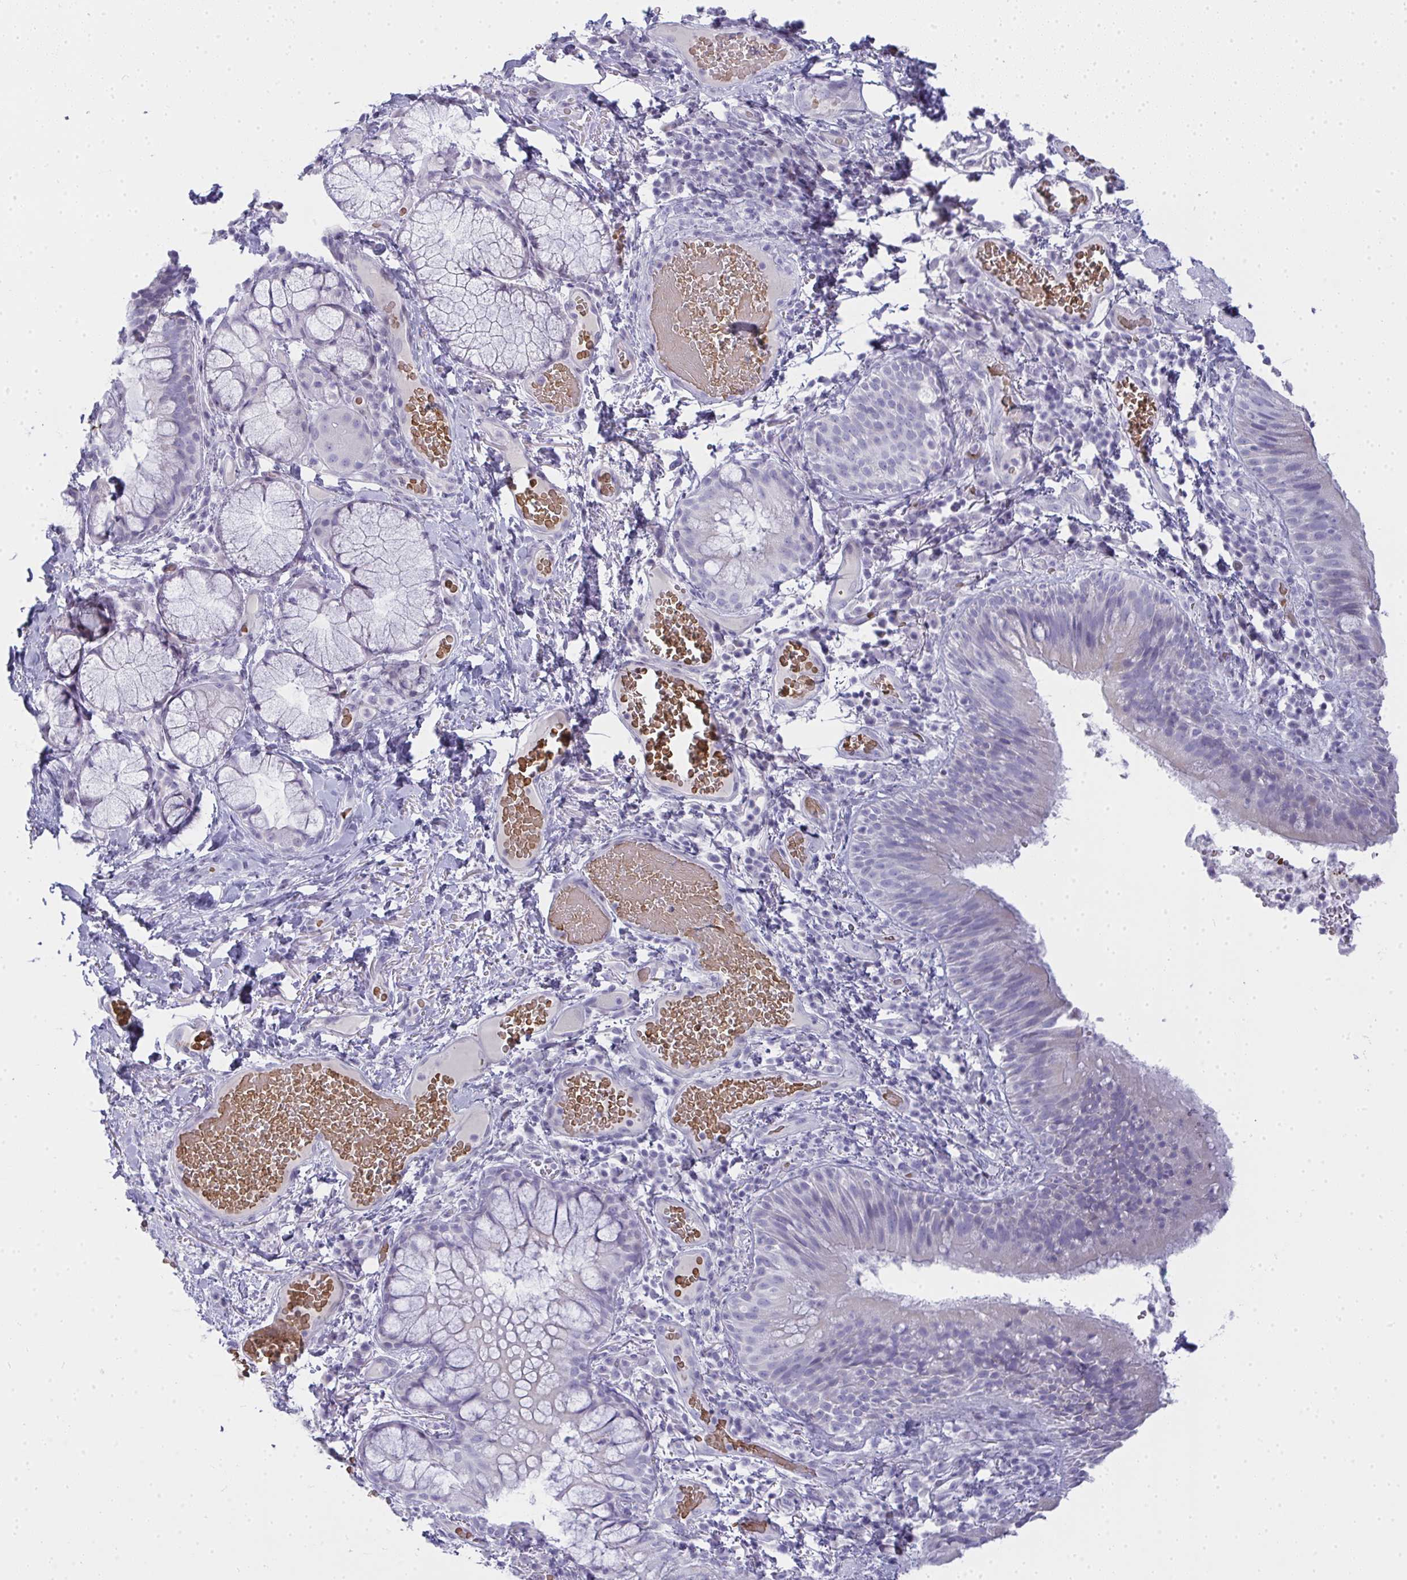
{"staining": {"intensity": "negative", "quantity": "none", "location": "none"}, "tissue": "bronchus", "cell_type": "Respiratory epithelial cells", "image_type": "normal", "snomed": [{"axis": "morphology", "description": "Normal tissue, NOS"}, {"axis": "topography", "description": "Lymph node"}, {"axis": "topography", "description": "Bronchus"}], "caption": "This is an immunohistochemistry photomicrograph of benign human bronchus. There is no expression in respiratory epithelial cells.", "gene": "ZNF182", "patient": {"sex": "male", "age": 56}}